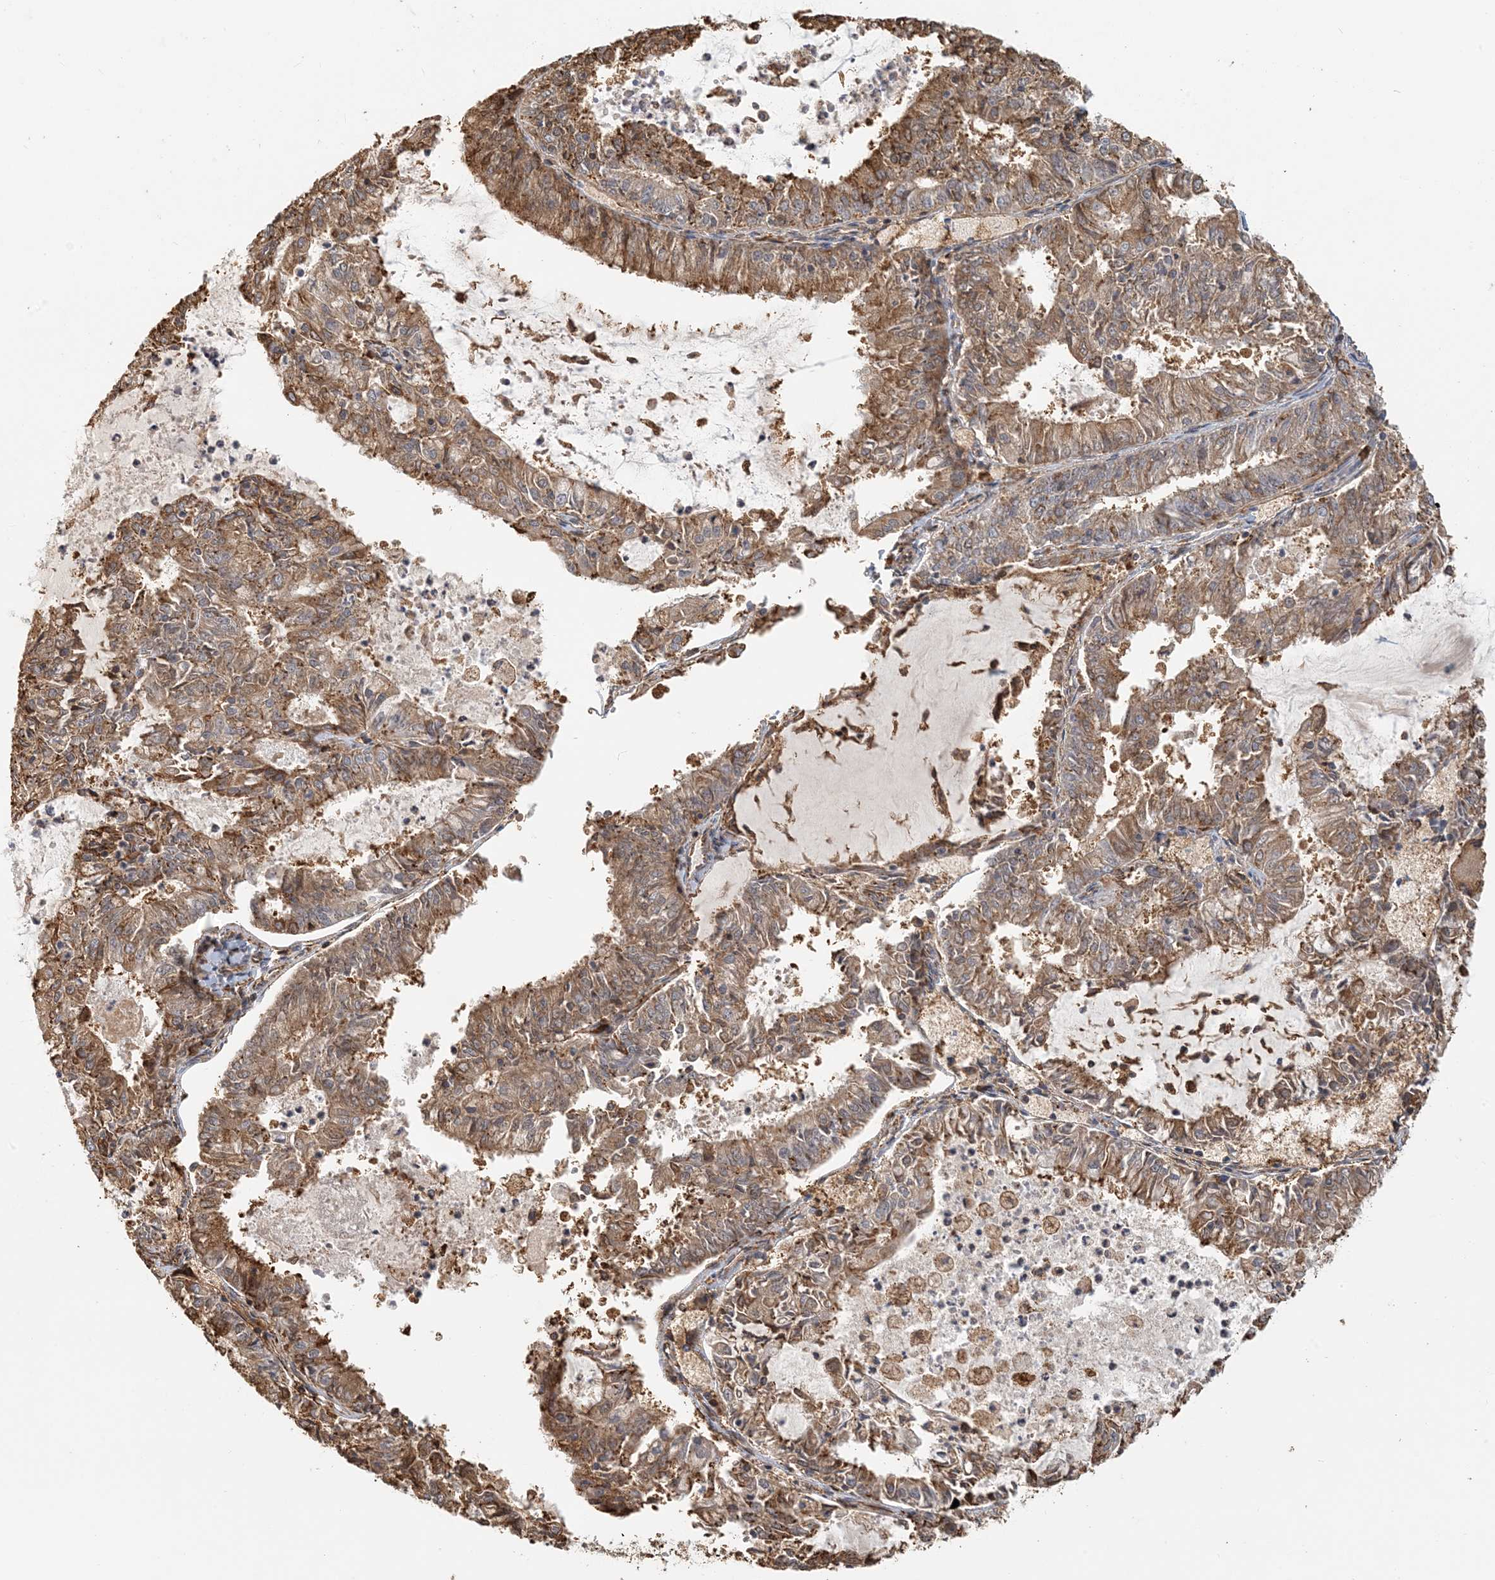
{"staining": {"intensity": "moderate", "quantity": ">75%", "location": "cytoplasmic/membranous"}, "tissue": "endometrial cancer", "cell_type": "Tumor cells", "image_type": "cancer", "snomed": [{"axis": "morphology", "description": "Adenocarcinoma, NOS"}, {"axis": "topography", "description": "Endometrium"}], "caption": "A micrograph showing moderate cytoplasmic/membranous expression in approximately >75% of tumor cells in endometrial cancer, as visualized by brown immunohistochemical staining.", "gene": "HNMT", "patient": {"sex": "female", "age": 57}}